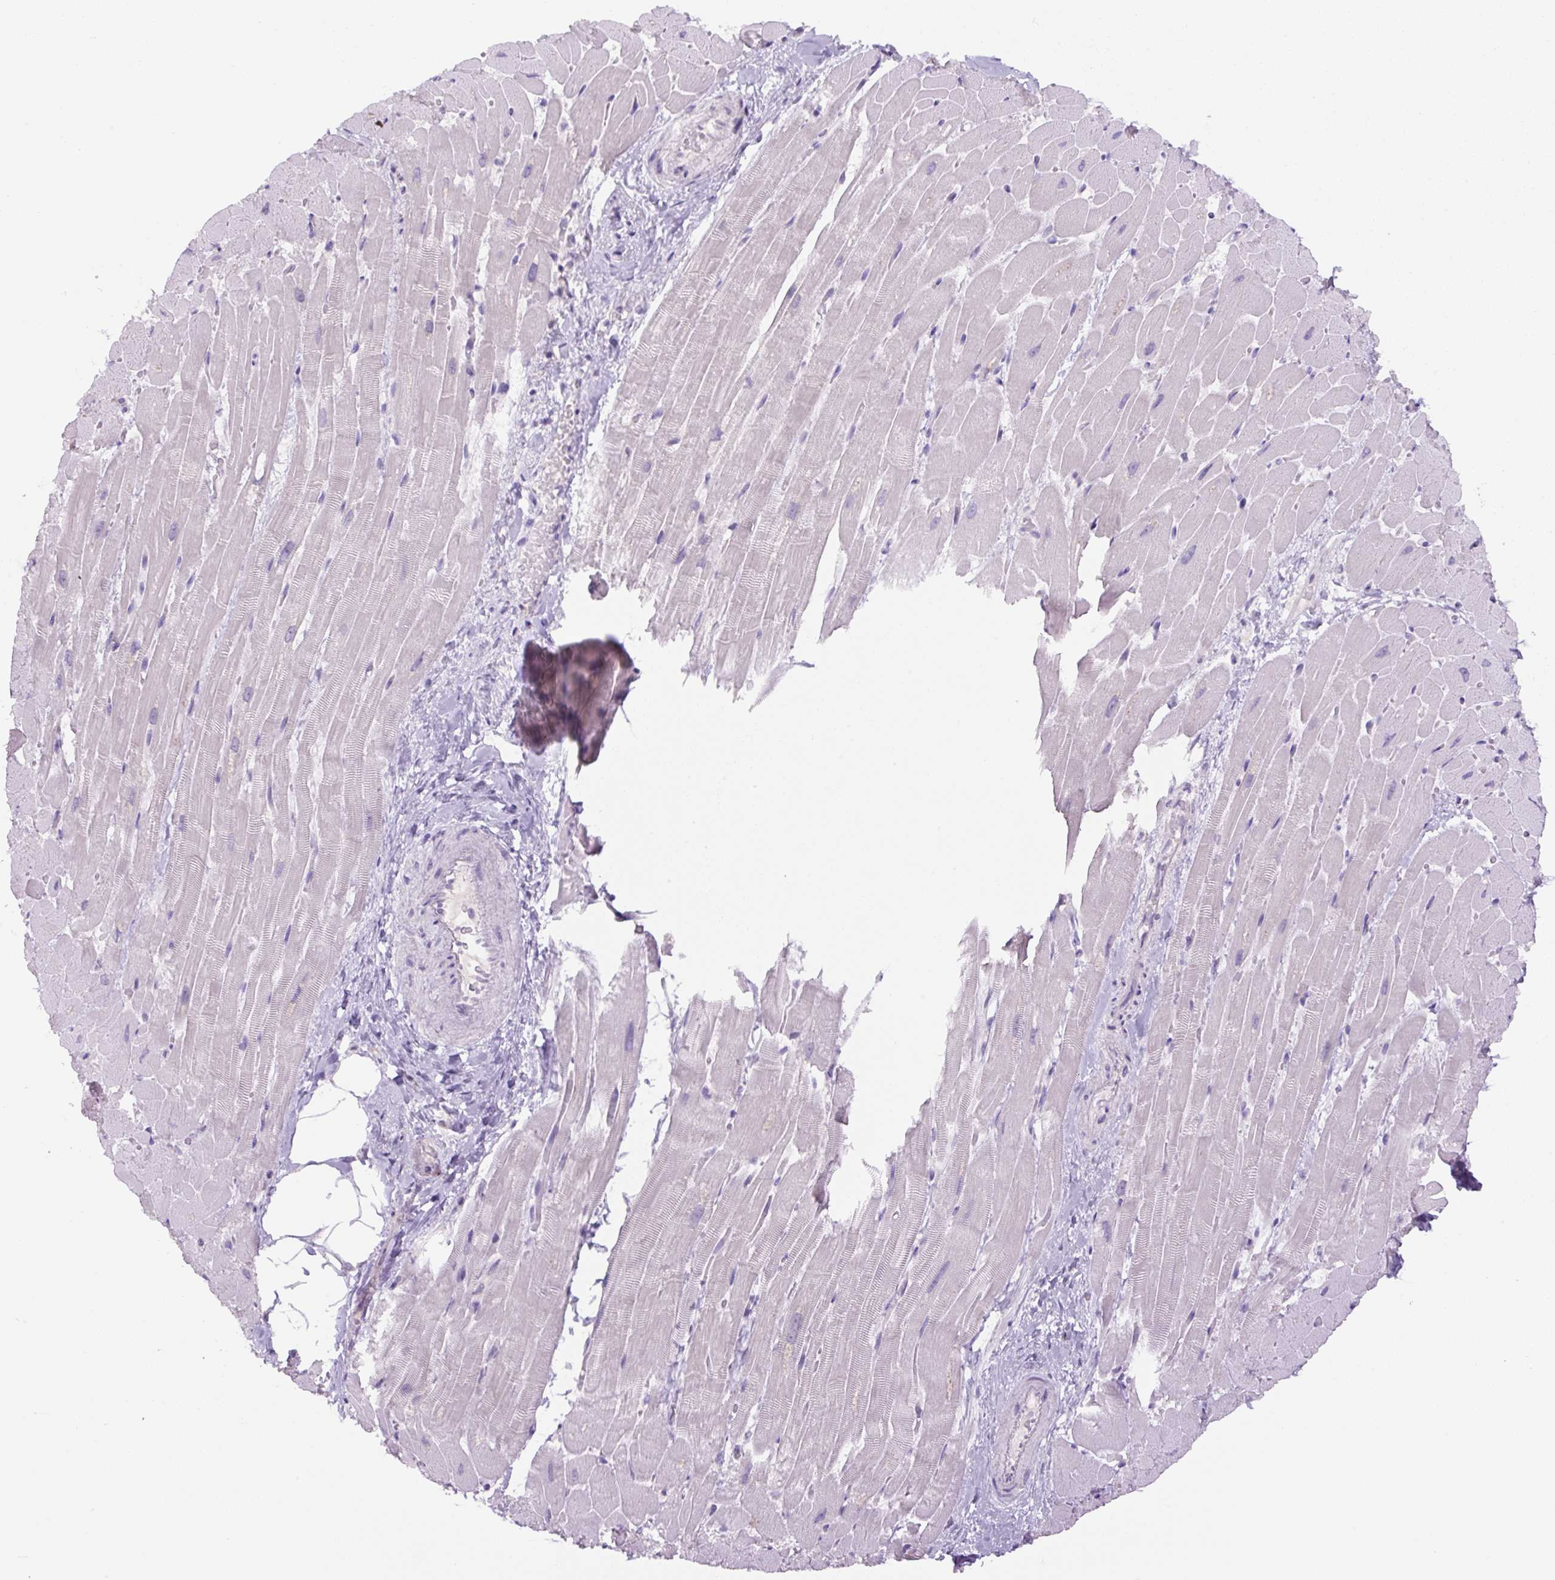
{"staining": {"intensity": "negative", "quantity": "none", "location": "none"}, "tissue": "heart muscle", "cell_type": "Cardiomyocytes", "image_type": "normal", "snomed": [{"axis": "morphology", "description": "Normal tissue, NOS"}, {"axis": "topography", "description": "Heart"}], "caption": "This image is of unremarkable heart muscle stained with immunohistochemistry to label a protein in brown with the nuclei are counter-stained blue. There is no staining in cardiomyocytes.", "gene": "RYBP", "patient": {"sex": "male", "age": 37}}